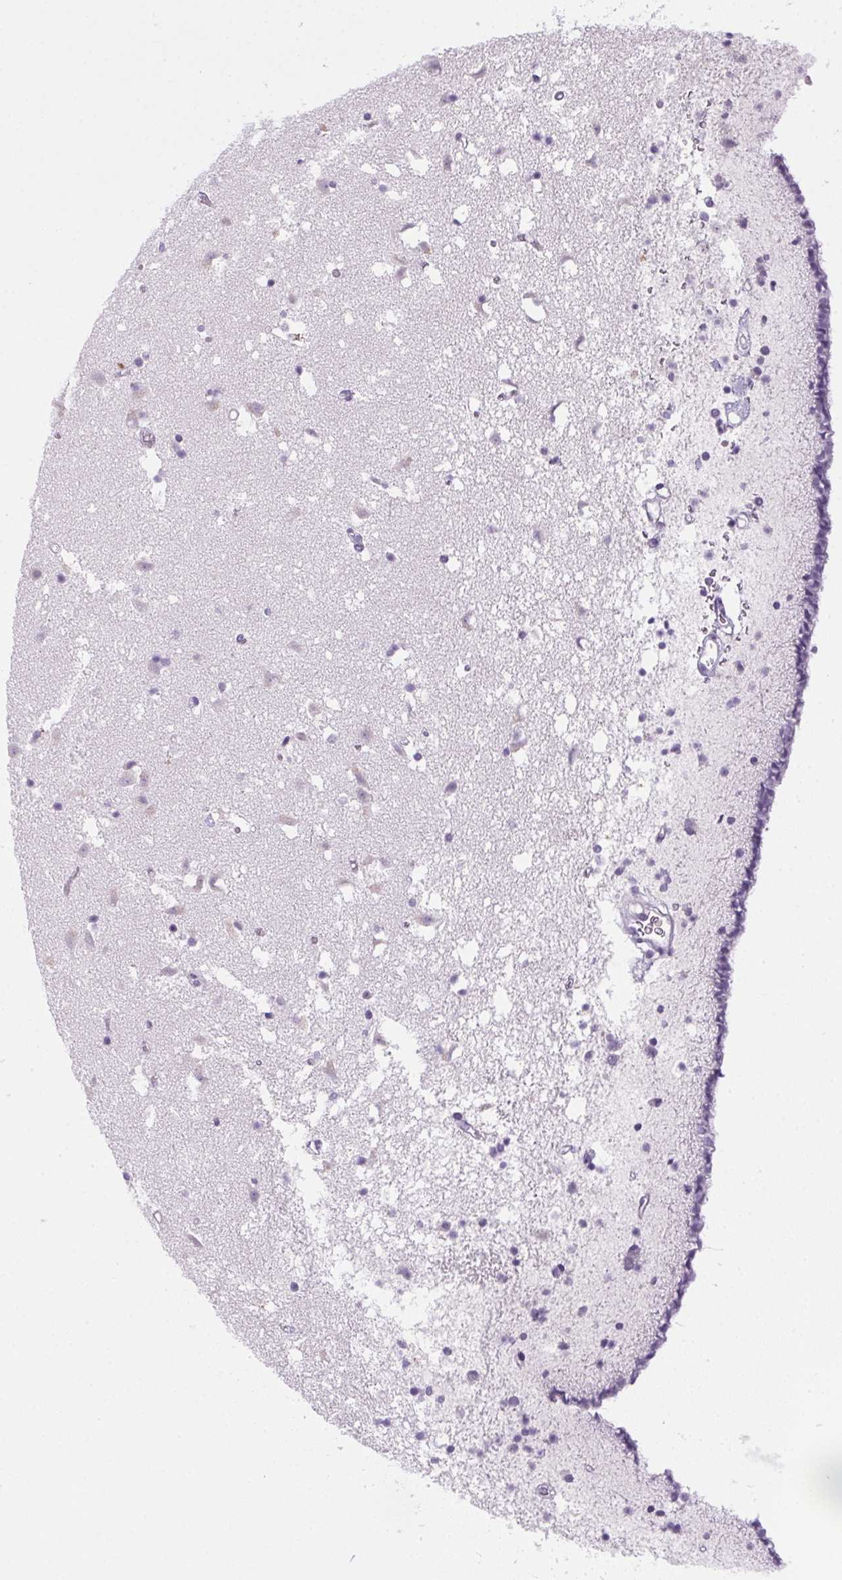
{"staining": {"intensity": "weak", "quantity": "<25%", "location": "cytoplasmic/membranous"}, "tissue": "caudate", "cell_type": "Glial cells", "image_type": "normal", "snomed": [{"axis": "morphology", "description": "Normal tissue, NOS"}, {"axis": "topography", "description": "Lateral ventricle wall"}], "caption": "This micrograph is of benign caudate stained with IHC to label a protein in brown with the nuclei are counter-stained blue. There is no expression in glial cells.", "gene": "POPDC2", "patient": {"sex": "female", "age": 42}}